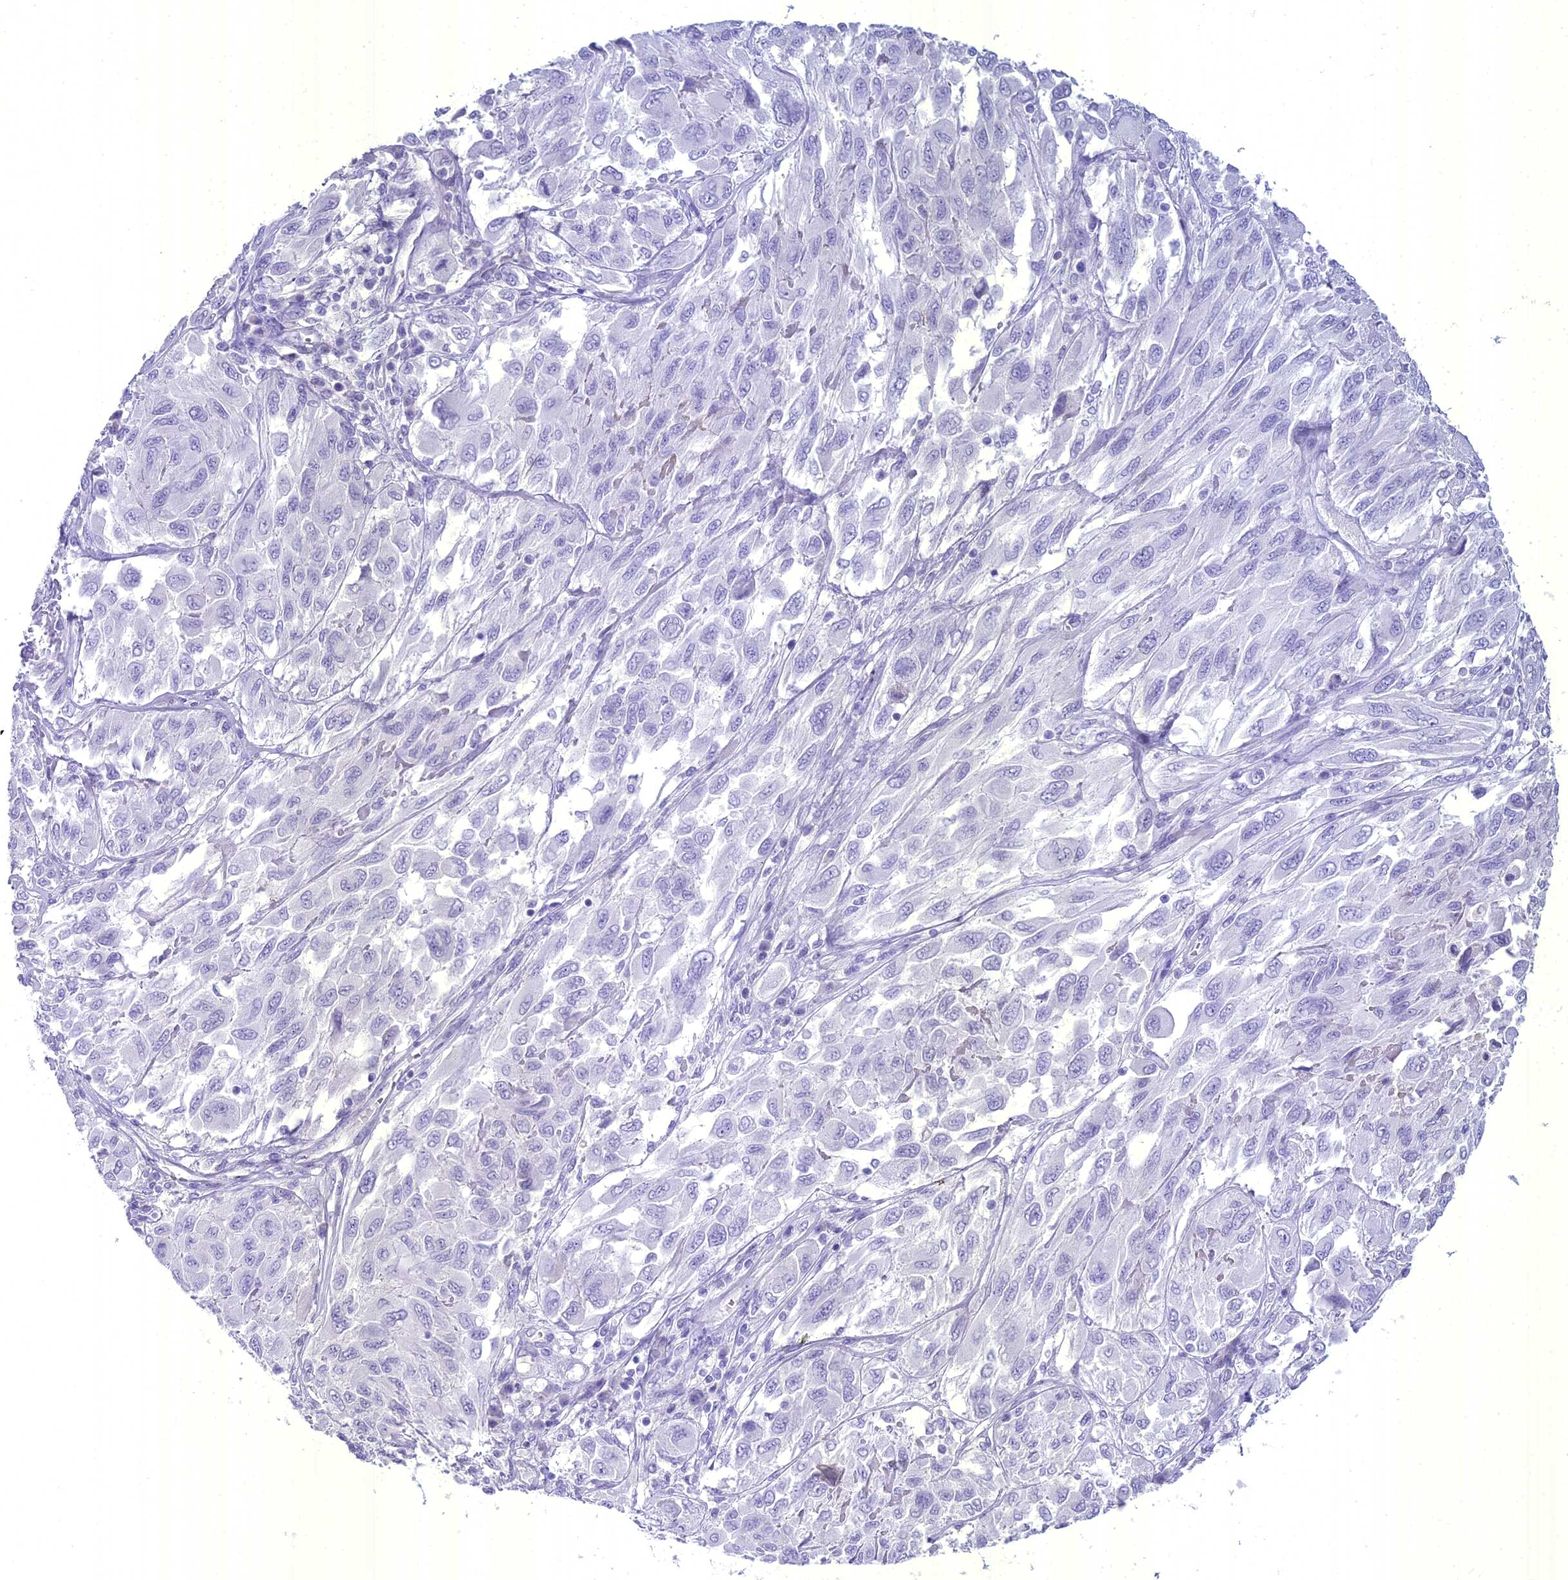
{"staining": {"intensity": "negative", "quantity": "none", "location": "none"}, "tissue": "melanoma", "cell_type": "Tumor cells", "image_type": "cancer", "snomed": [{"axis": "morphology", "description": "Malignant melanoma, NOS"}, {"axis": "topography", "description": "Skin"}], "caption": "Human melanoma stained for a protein using IHC shows no expression in tumor cells.", "gene": "UNC80", "patient": {"sex": "female", "age": 91}}